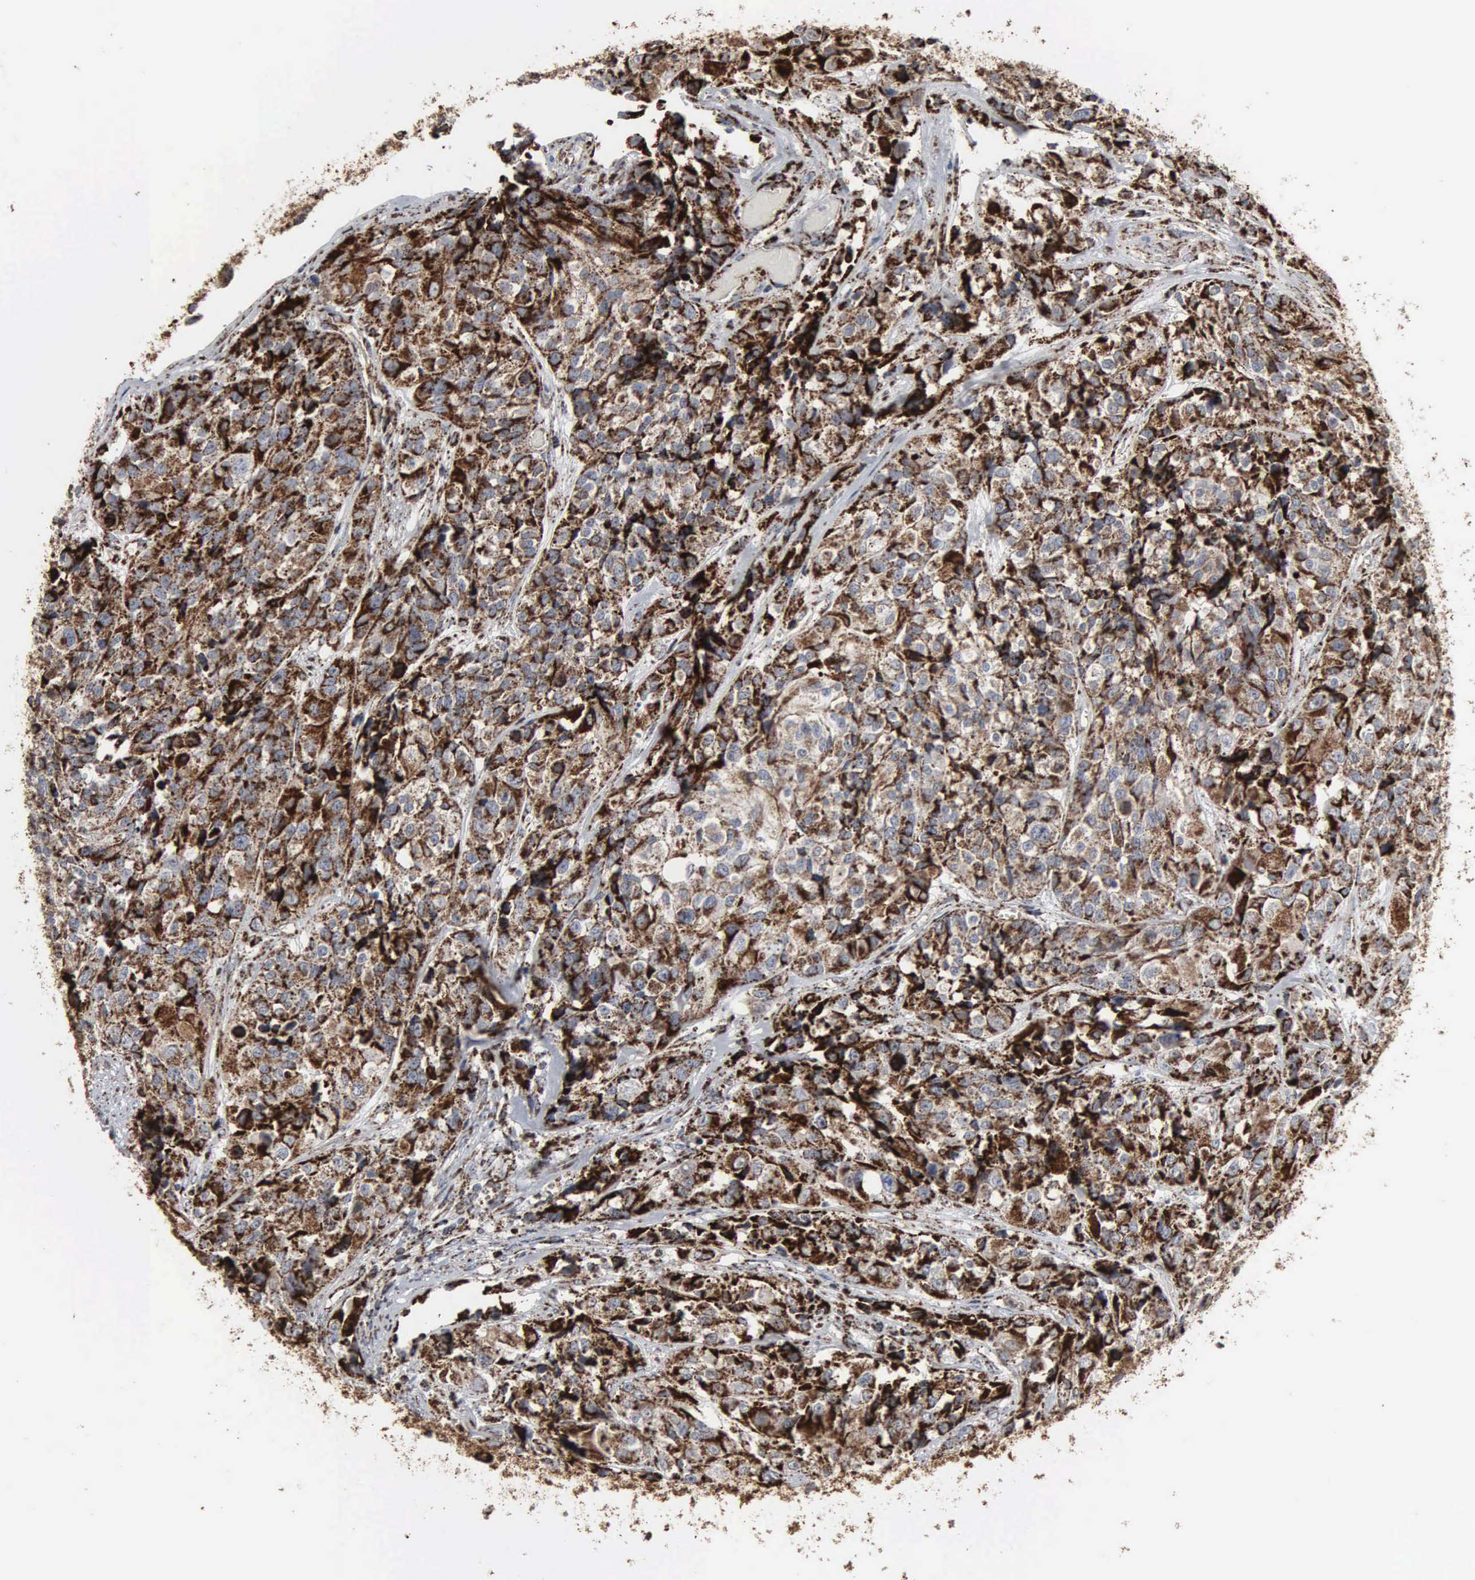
{"staining": {"intensity": "strong", "quantity": ">75%", "location": "cytoplasmic/membranous"}, "tissue": "urothelial cancer", "cell_type": "Tumor cells", "image_type": "cancer", "snomed": [{"axis": "morphology", "description": "Urothelial carcinoma, High grade"}, {"axis": "topography", "description": "Urinary bladder"}], "caption": "High-grade urothelial carcinoma stained for a protein shows strong cytoplasmic/membranous positivity in tumor cells.", "gene": "HSPA9", "patient": {"sex": "female", "age": 81}}